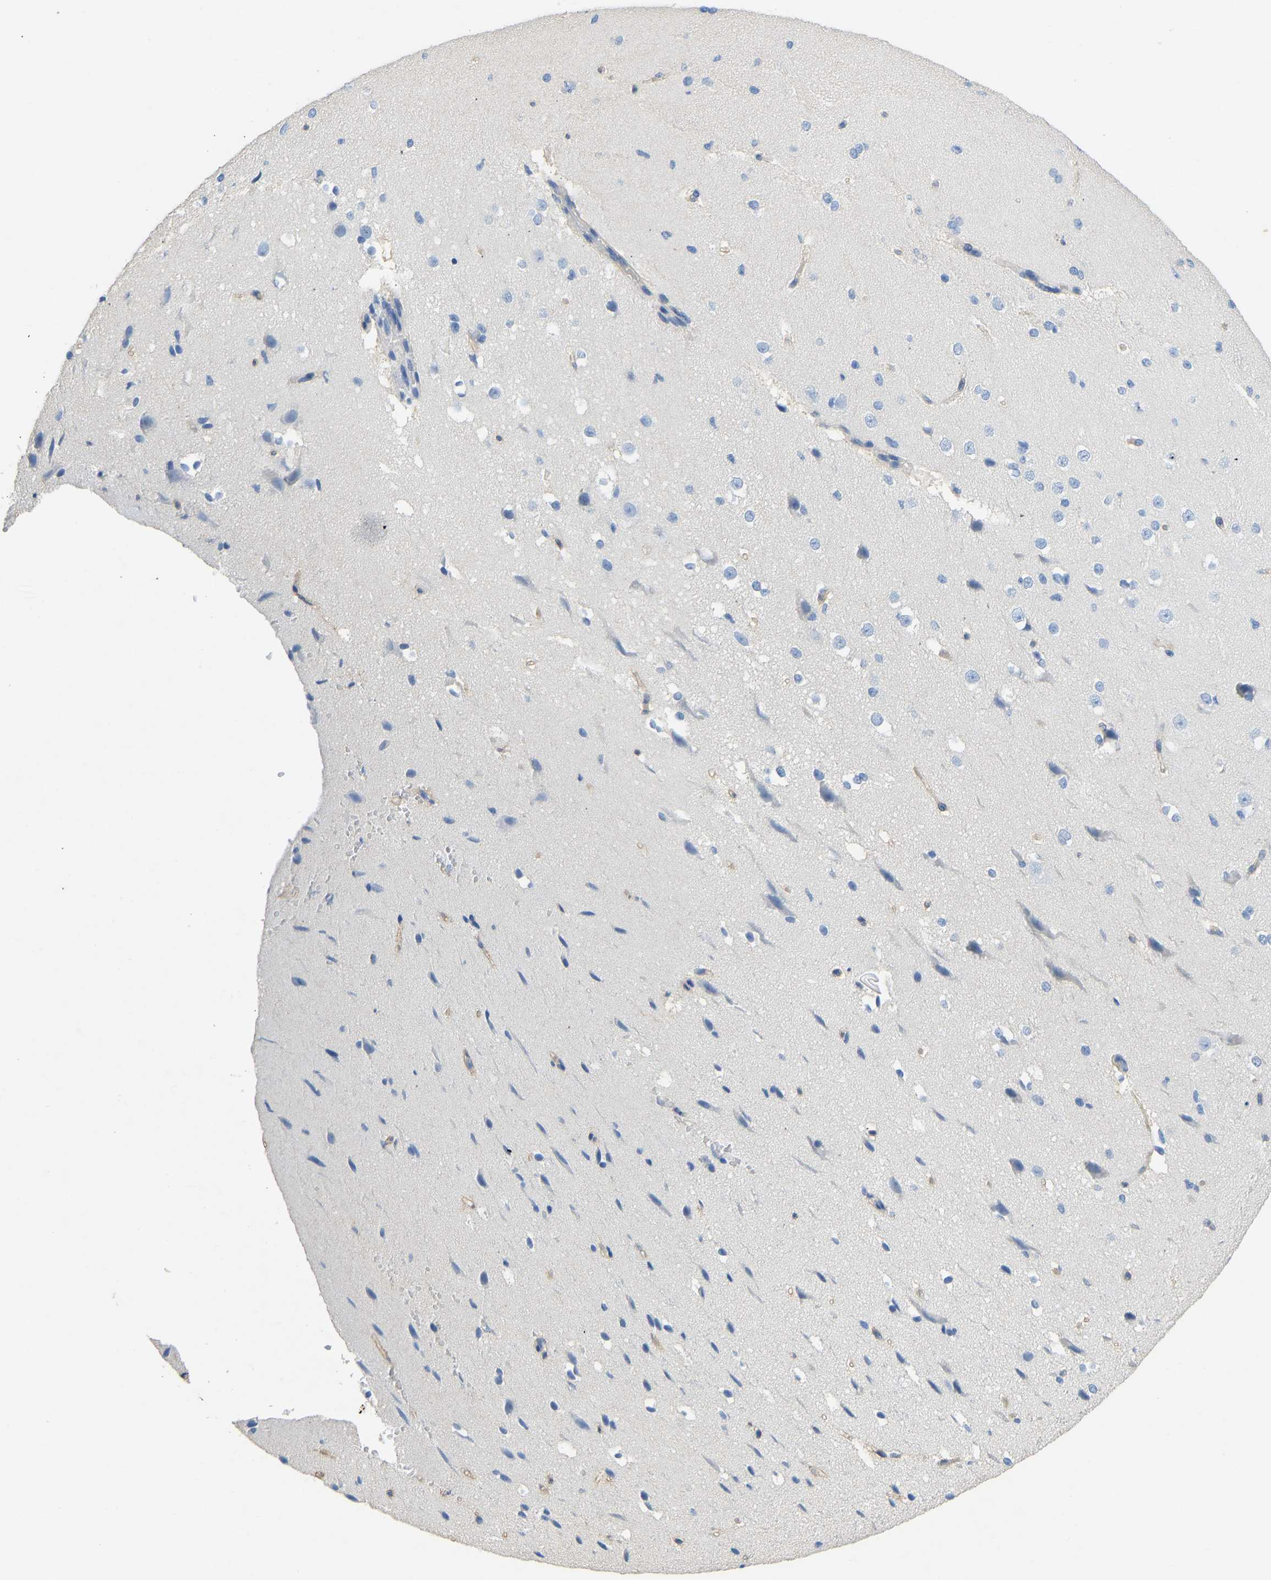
{"staining": {"intensity": "negative", "quantity": "none", "location": "none"}, "tissue": "cerebral cortex", "cell_type": "Endothelial cells", "image_type": "normal", "snomed": [{"axis": "morphology", "description": "Normal tissue, NOS"}, {"axis": "morphology", "description": "Developmental malformation"}, {"axis": "topography", "description": "Cerebral cortex"}], "caption": "Endothelial cells are negative for protein expression in unremarkable human cerebral cortex. (DAB (3,3'-diaminobenzidine) immunohistochemistry, high magnification).", "gene": "TECTA", "patient": {"sex": "female", "age": 30}}